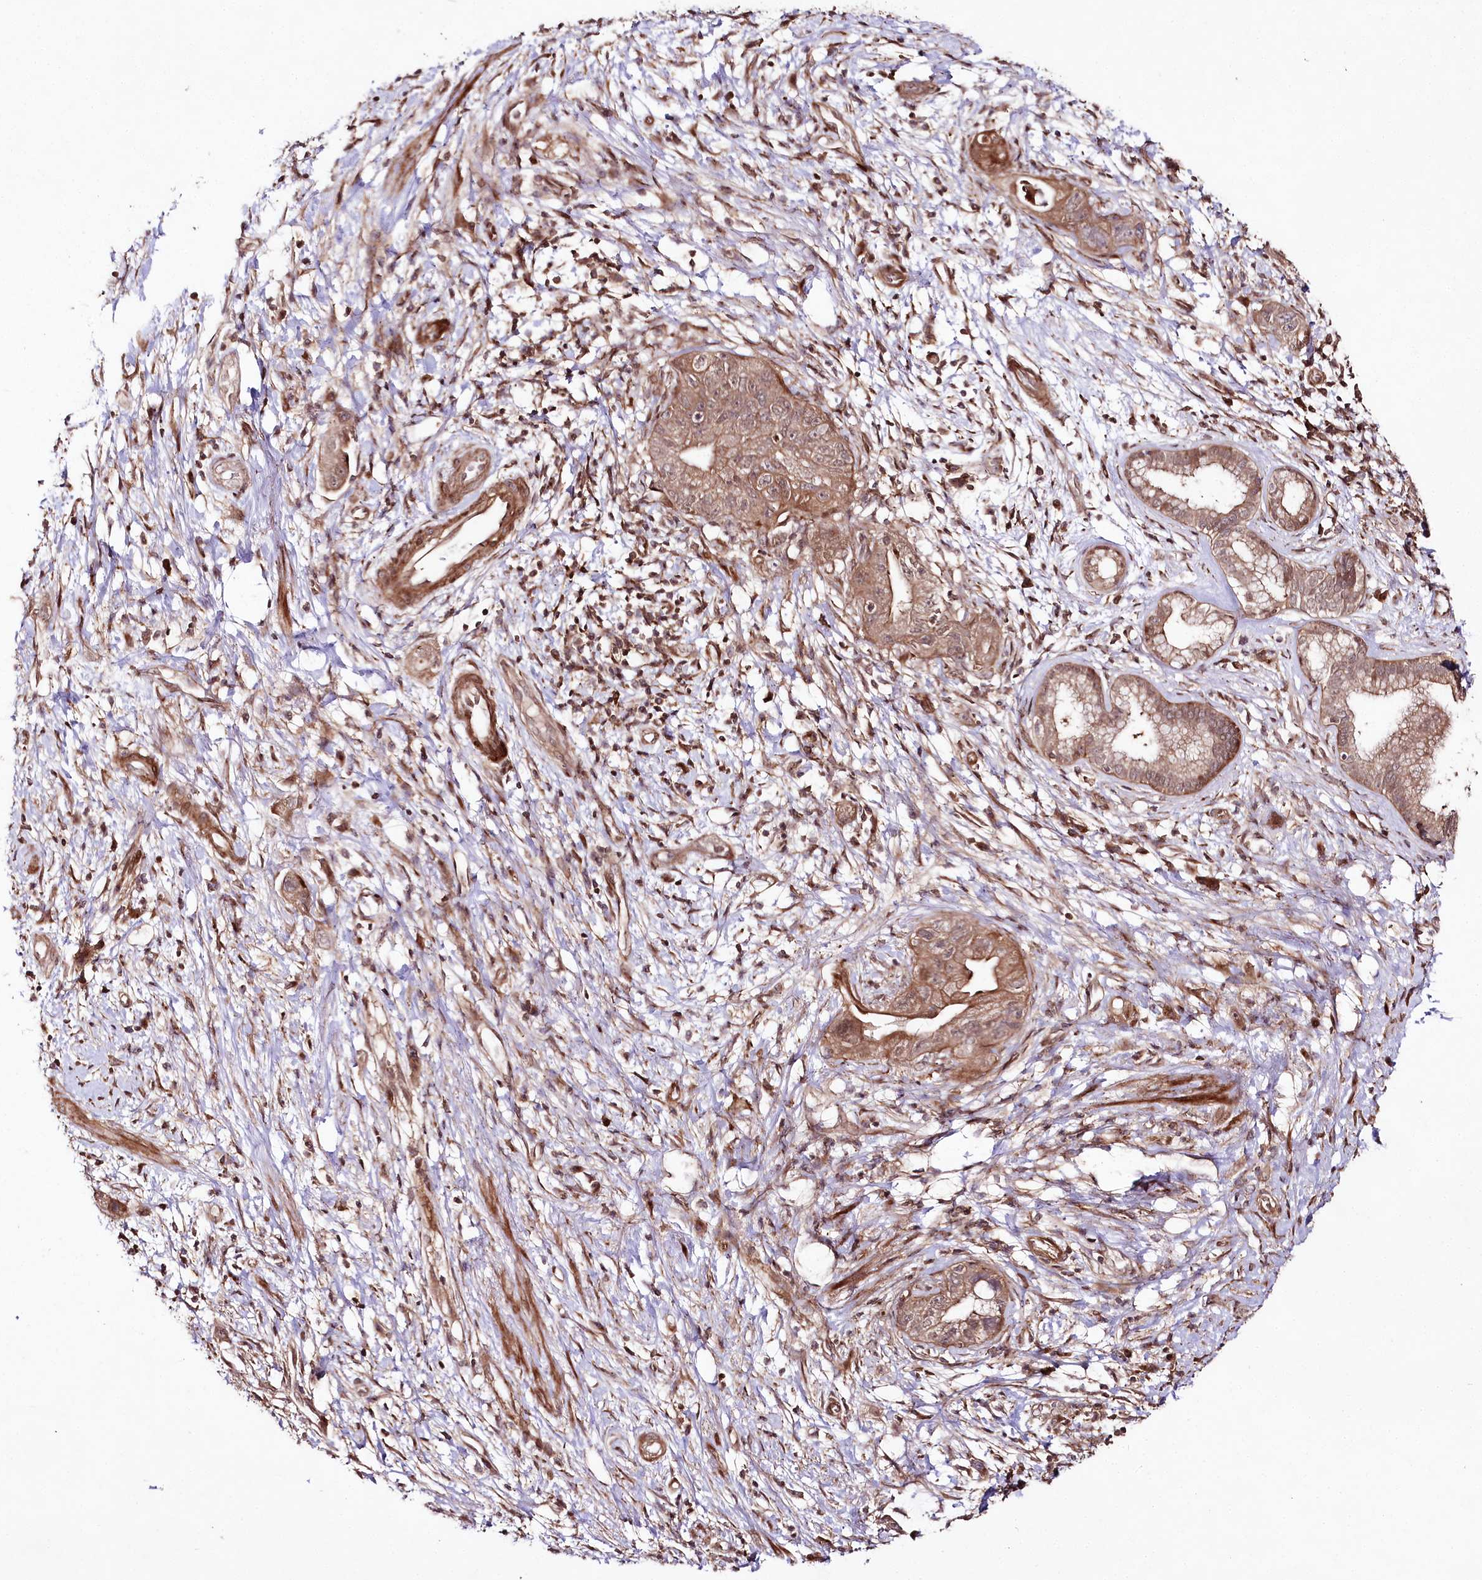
{"staining": {"intensity": "moderate", "quantity": ">75%", "location": "cytoplasmic/membranous"}, "tissue": "pancreatic cancer", "cell_type": "Tumor cells", "image_type": "cancer", "snomed": [{"axis": "morphology", "description": "Adenocarcinoma, NOS"}, {"axis": "topography", "description": "Pancreas"}], "caption": "Immunohistochemical staining of pancreatic cancer shows medium levels of moderate cytoplasmic/membranous protein expression in about >75% of tumor cells.", "gene": "PHLDB1", "patient": {"sex": "female", "age": 73}}